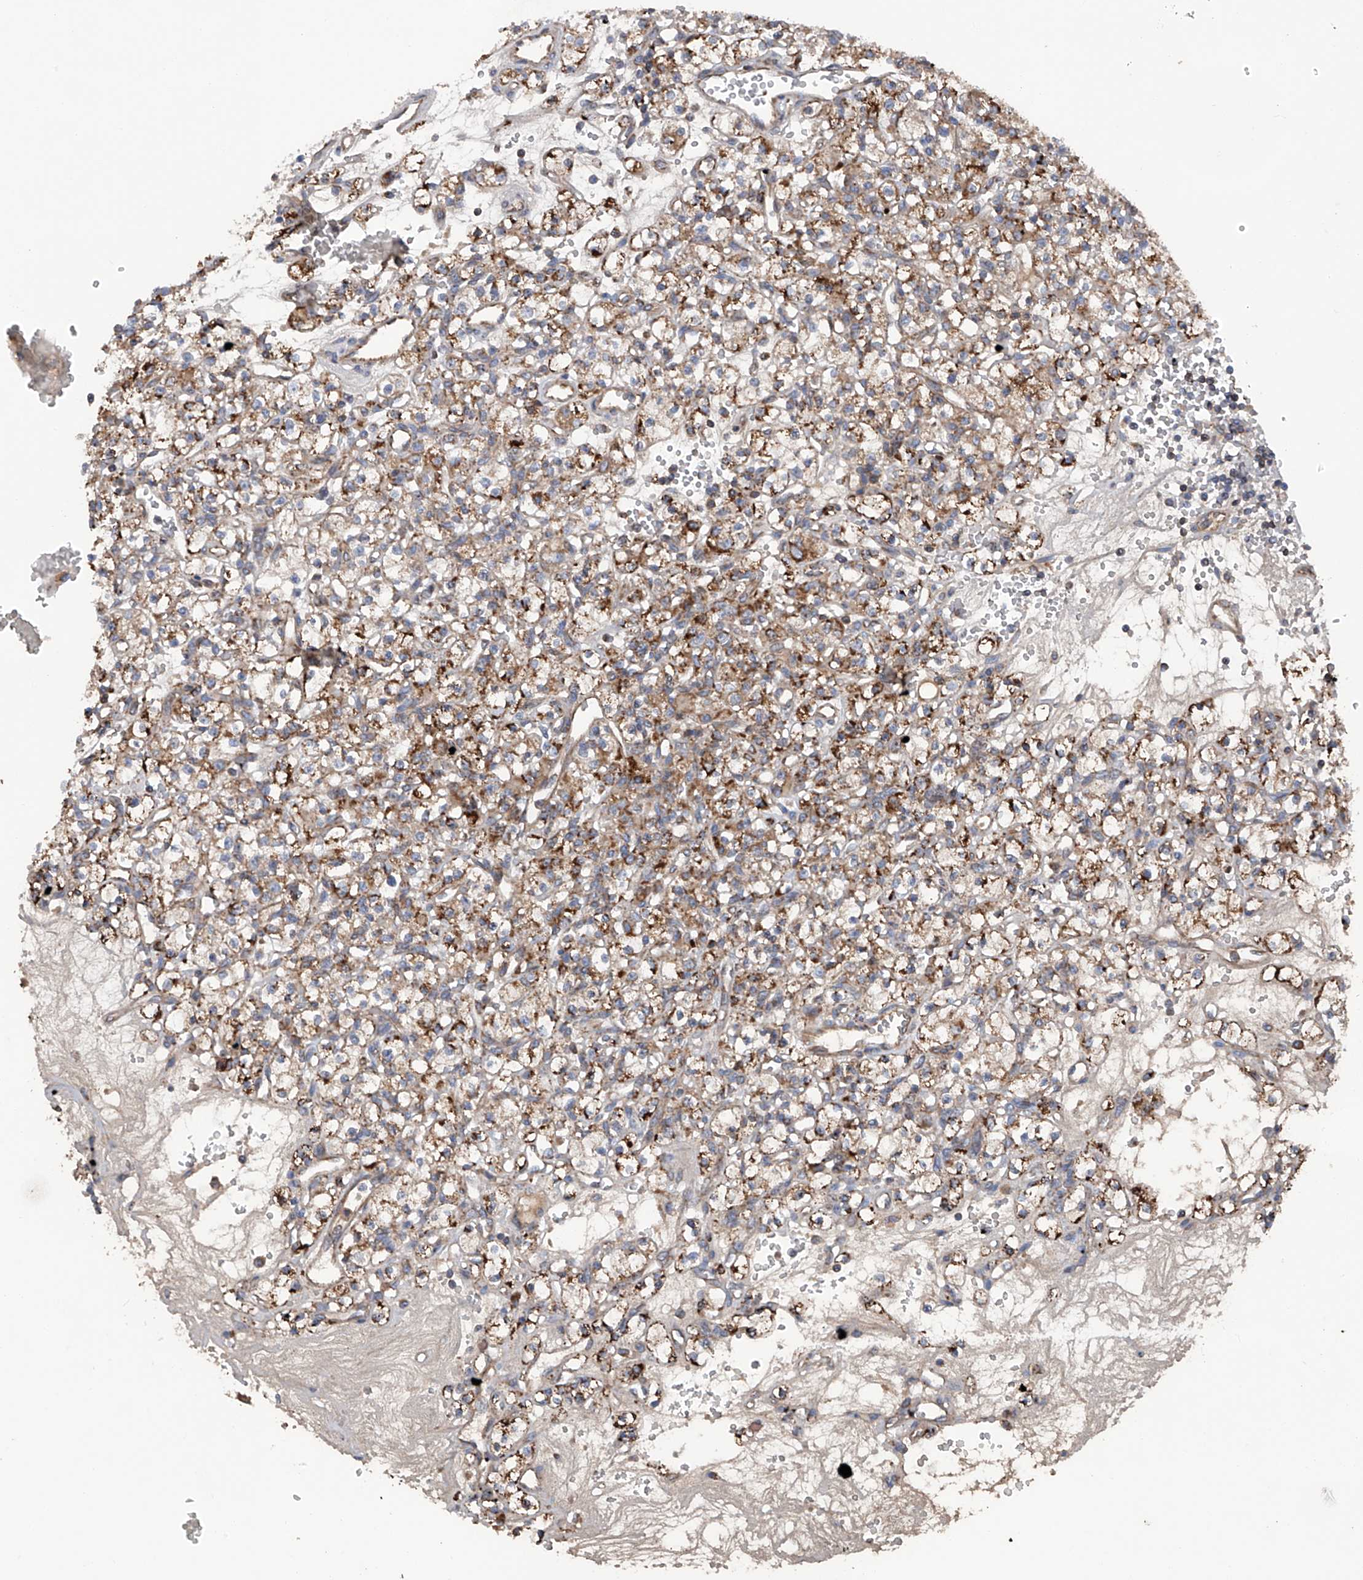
{"staining": {"intensity": "moderate", "quantity": ">75%", "location": "cytoplasmic/membranous"}, "tissue": "renal cancer", "cell_type": "Tumor cells", "image_type": "cancer", "snomed": [{"axis": "morphology", "description": "Adenocarcinoma, NOS"}, {"axis": "topography", "description": "Kidney"}], "caption": "Renal cancer stained with a protein marker shows moderate staining in tumor cells.", "gene": "ASCC3", "patient": {"sex": "female", "age": 59}}